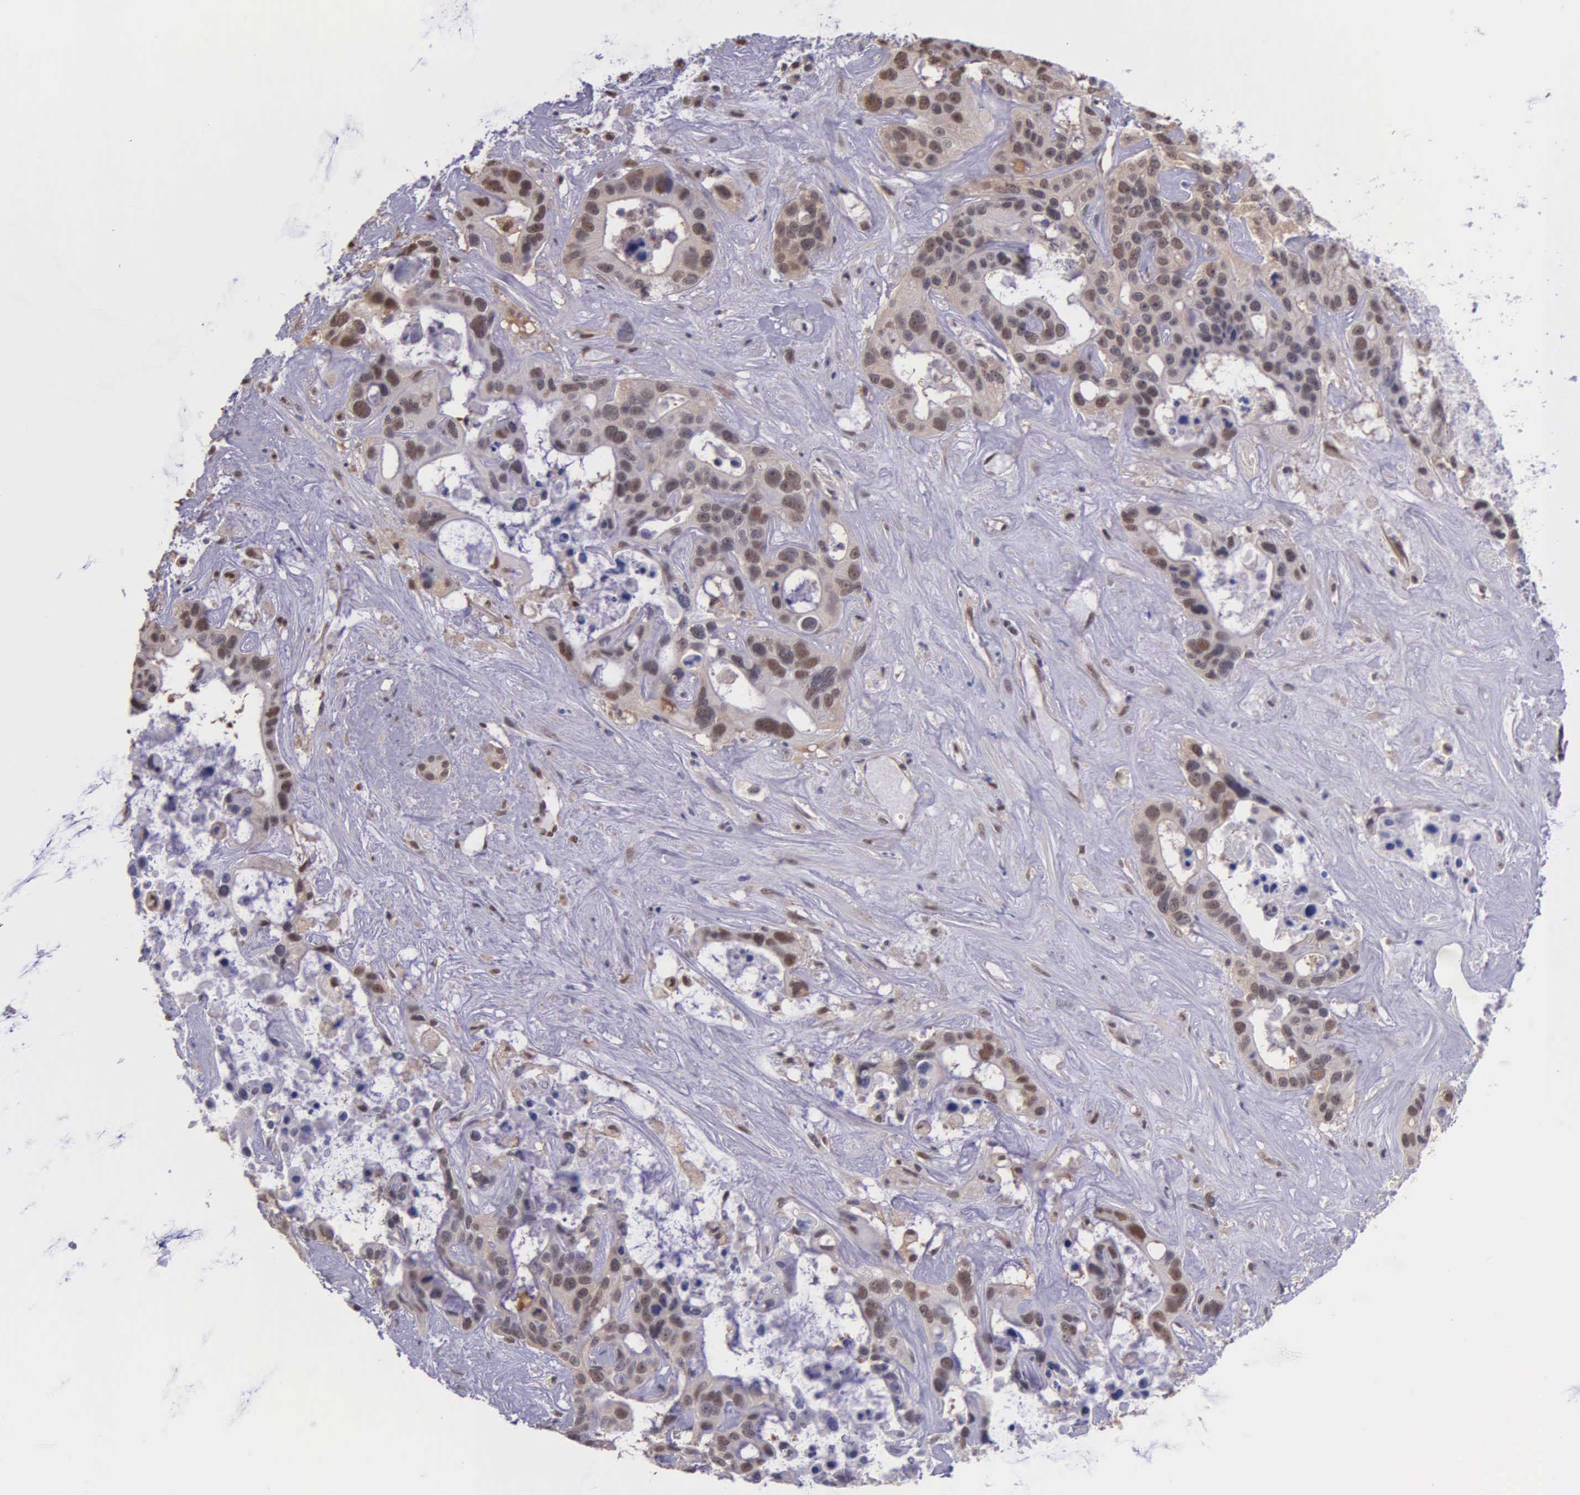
{"staining": {"intensity": "moderate", "quantity": ">75%", "location": "cytoplasmic/membranous,nuclear"}, "tissue": "liver cancer", "cell_type": "Tumor cells", "image_type": "cancer", "snomed": [{"axis": "morphology", "description": "Cholangiocarcinoma"}, {"axis": "topography", "description": "Liver"}], "caption": "Immunohistochemistry (DAB) staining of human liver cancer (cholangiocarcinoma) exhibits moderate cytoplasmic/membranous and nuclear protein staining in approximately >75% of tumor cells.", "gene": "PSMC1", "patient": {"sex": "female", "age": 65}}